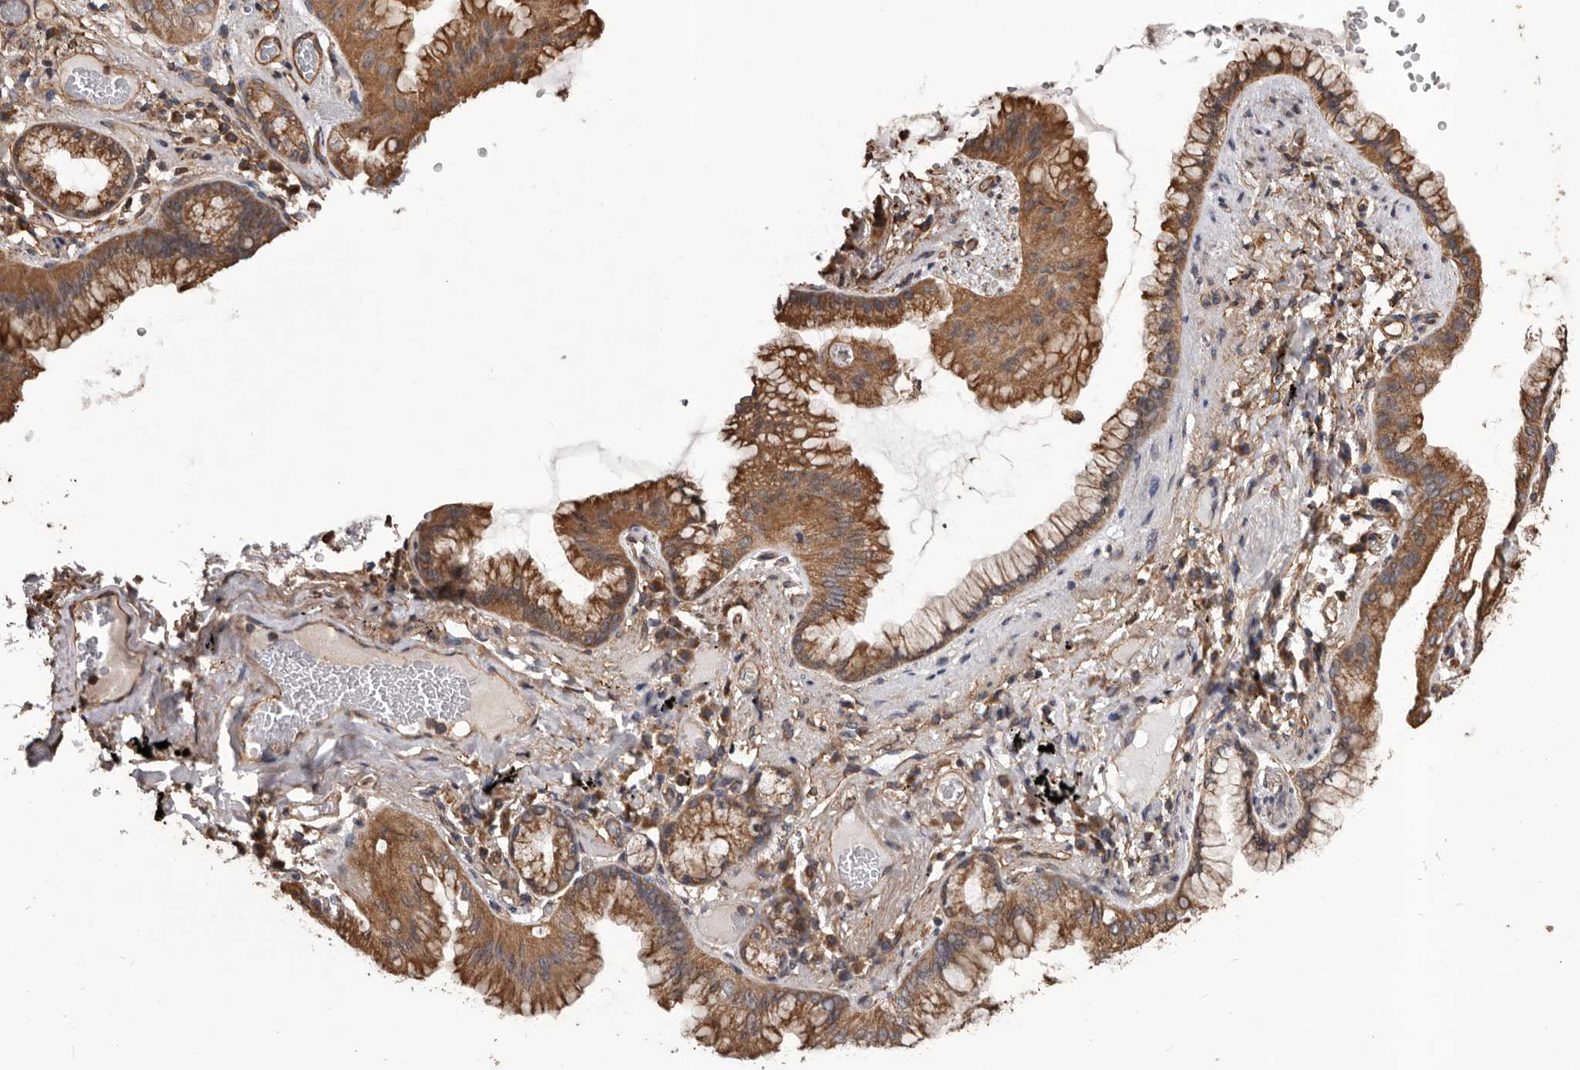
{"staining": {"intensity": "moderate", "quantity": ">75%", "location": "cytoplasmic/membranous"}, "tissue": "lung cancer", "cell_type": "Tumor cells", "image_type": "cancer", "snomed": [{"axis": "morphology", "description": "Adenocarcinoma, NOS"}, {"axis": "topography", "description": "Lung"}], "caption": "Lung cancer (adenocarcinoma) stained with immunohistochemistry (IHC) demonstrates moderate cytoplasmic/membranous positivity in about >75% of tumor cells. The staining was performed using DAB (3,3'-diaminobenzidine), with brown indicating positive protein expression. Nuclei are stained blue with hematoxylin.", "gene": "CEP104", "patient": {"sex": "female", "age": 70}}